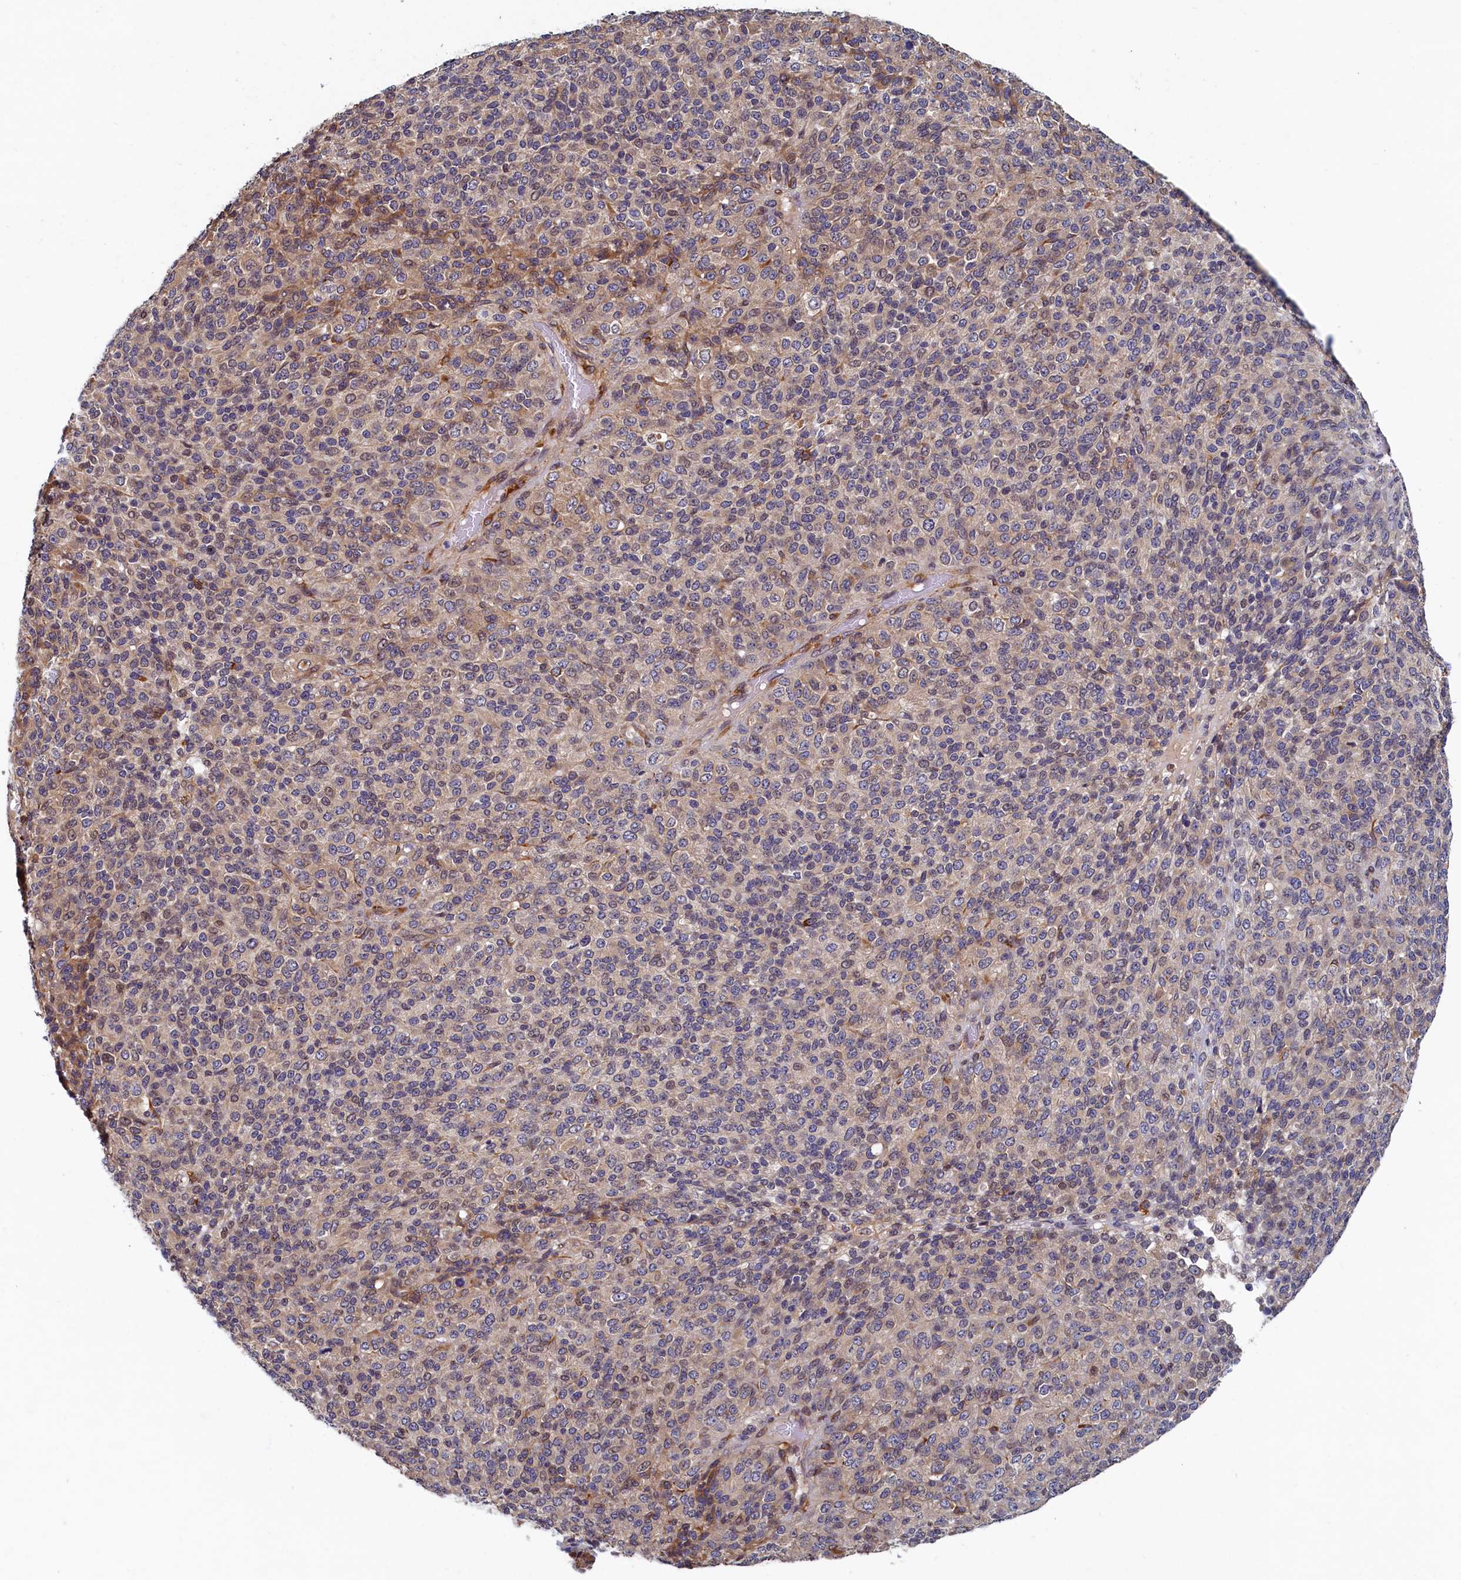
{"staining": {"intensity": "moderate", "quantity": "25%-75%", "location": "cytoplasmic/membranous"}, "tissue": "melanoma", "cell_type": "Tumor cells", "image_type": "cancer", "snomed": [{"axis": "morphology", "description": "Malignant melanoma, Metastatic site"}, {"axis": "topography", "description": "Brain"}], "caption": "Malignant melanoma (metastatic site) stained with a brown dye shows moderate cytoplasmic/membranous positive expression in approximately 25%-75% of tumor cells.", "gene": "SLC16A14", "patient": {"sex": "female", "age": 56}}